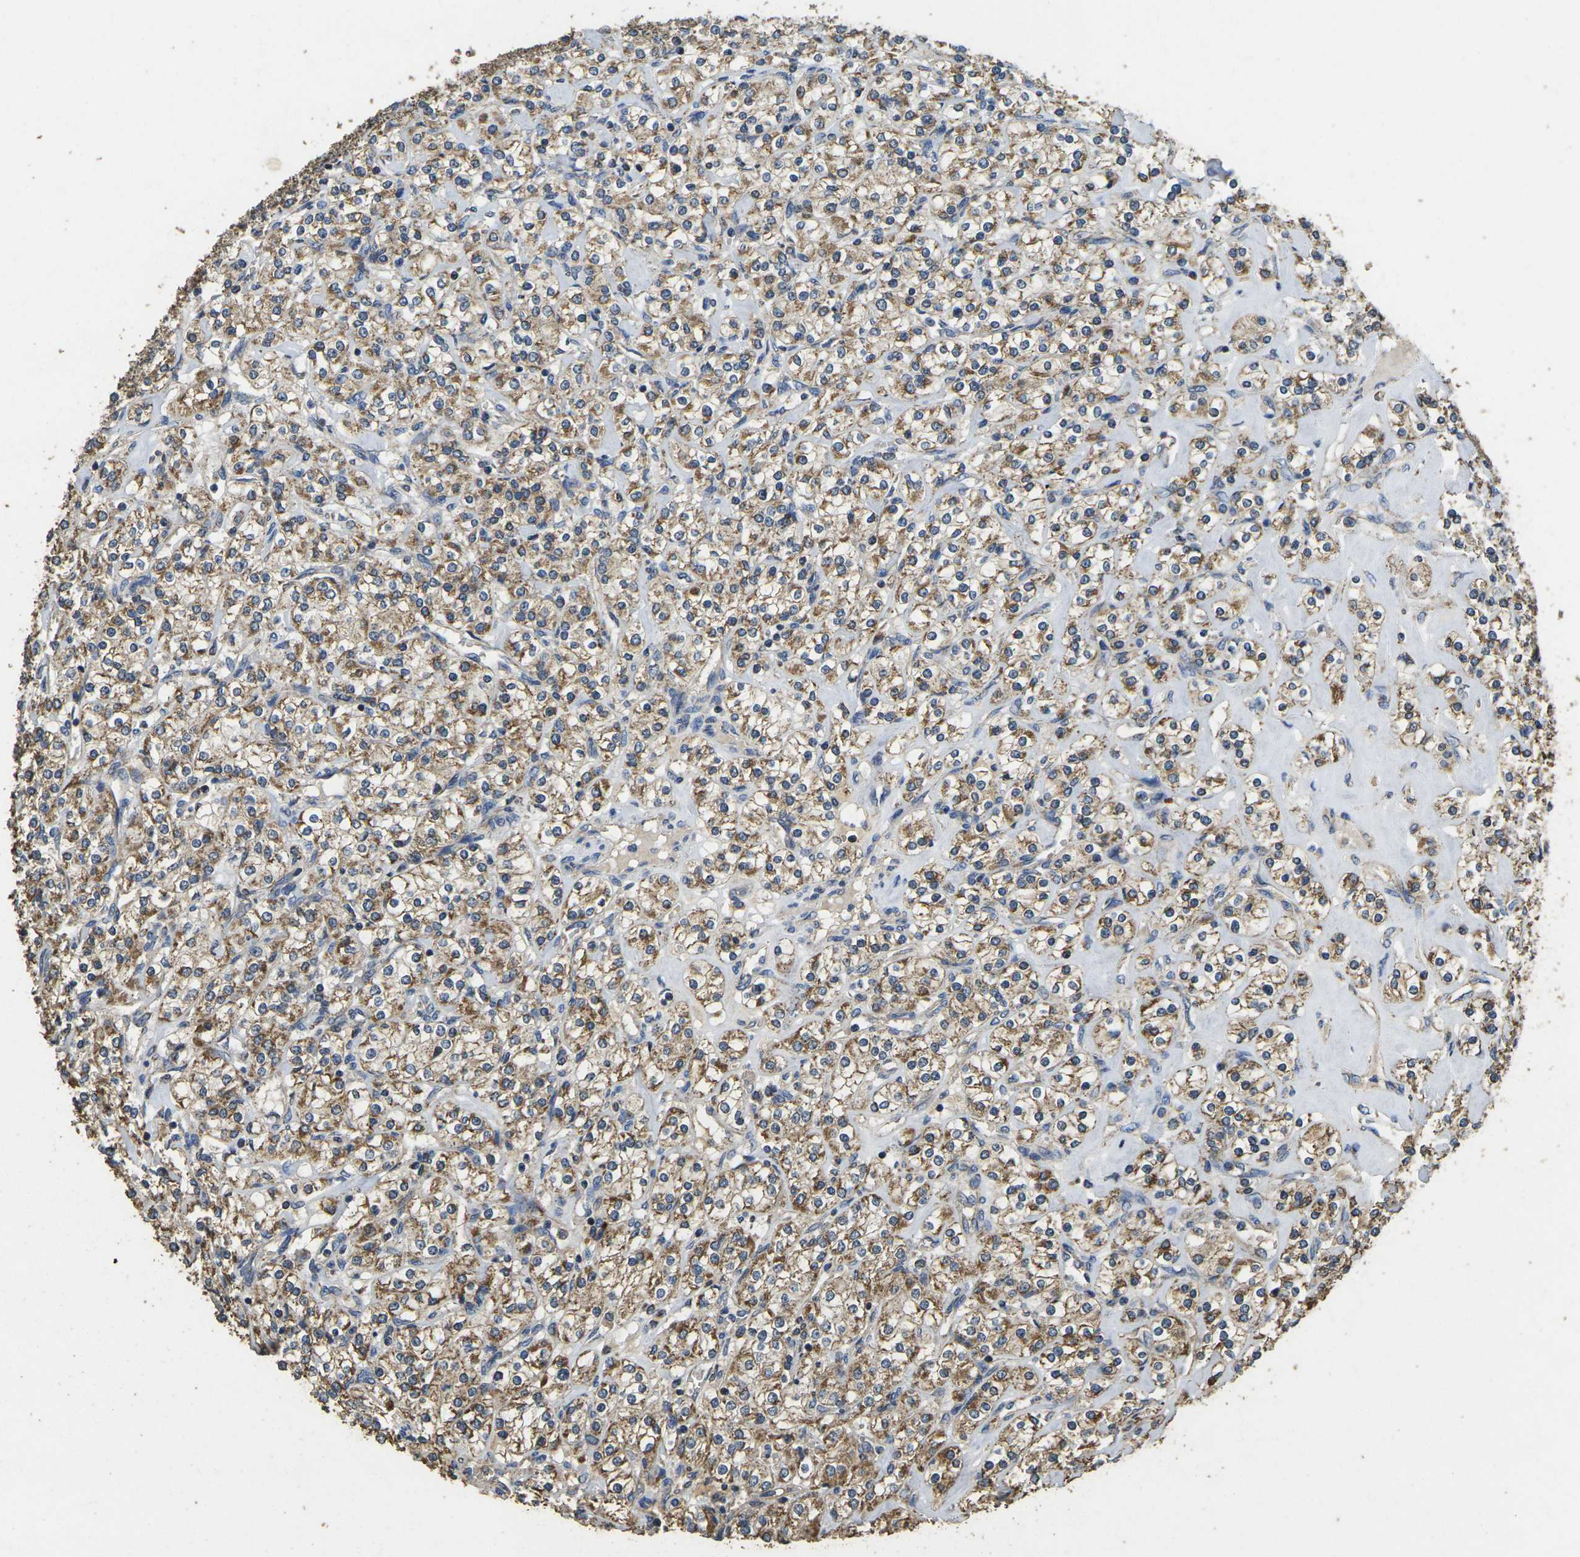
{"staining": {"intensity": "moderate", "quantity": ">75%", "location": "cytoplasmic/membranous"}, "tissue": "renal cancer", "cell_type": "Tumor cells", "image_type": "cancer", "snomed": [{"axis": "morphology", "description": "Adenocarcinoma, NOS"}, {"axis": "topography", "description": "Kidney"}], "caption": "Immunohistochemical staining of human adenocarcinoma (renal) demonstrates medium levels of moderate cytoplasmic/membranous protein positivity in about >75% of tumor cells. The staining was performed using DAB, with brown indicating positive protein expression. Nuclei are stained blue with hematoxylin.", "gene": "MAPK11", "patient": {"sex": "male", "age": 77}}